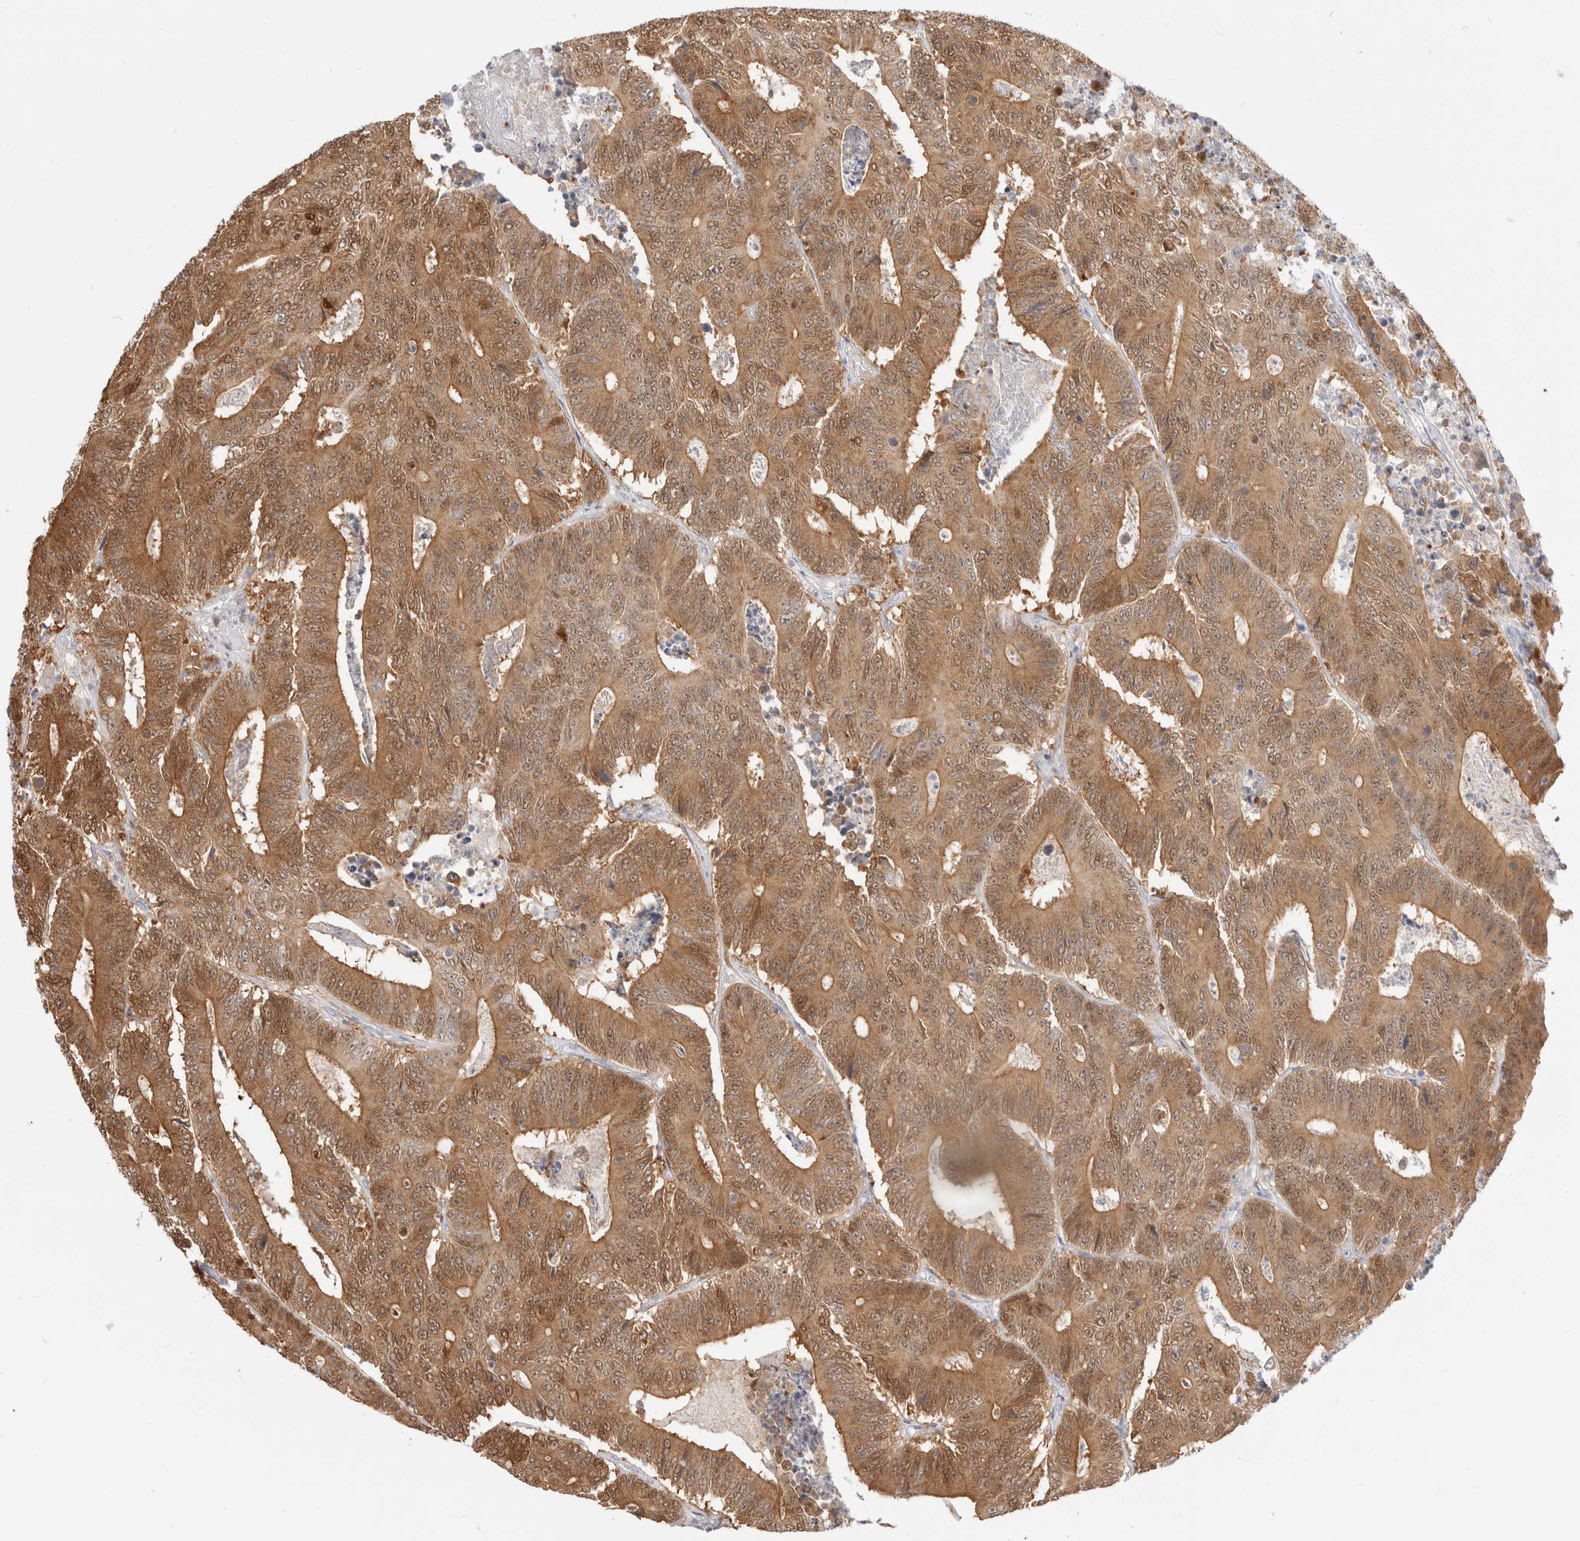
{"staining": {"intensity": "moderate", "quantity": ">75%", "location": "cytoplasmic/membranous,nuclear"}, "tissue": "colorectal cancer", "cell_type": "Tumor cells", "image_type": "cancer", "snomed": [{"axis": "morphology", "description": "Adenocarcinoma, NOS"}, {"axis": "topography", "description": "Colon"}], "caption": "This photomicrograph demonstrates IHC staining of adenocarcinoma (colorectal), with medium moderate cytoplasmic/membranous and nuclear expression in about >75% of tumor cells.", "gene": "EFCAB13", "patient": {"sex": "male", "age": 83}}